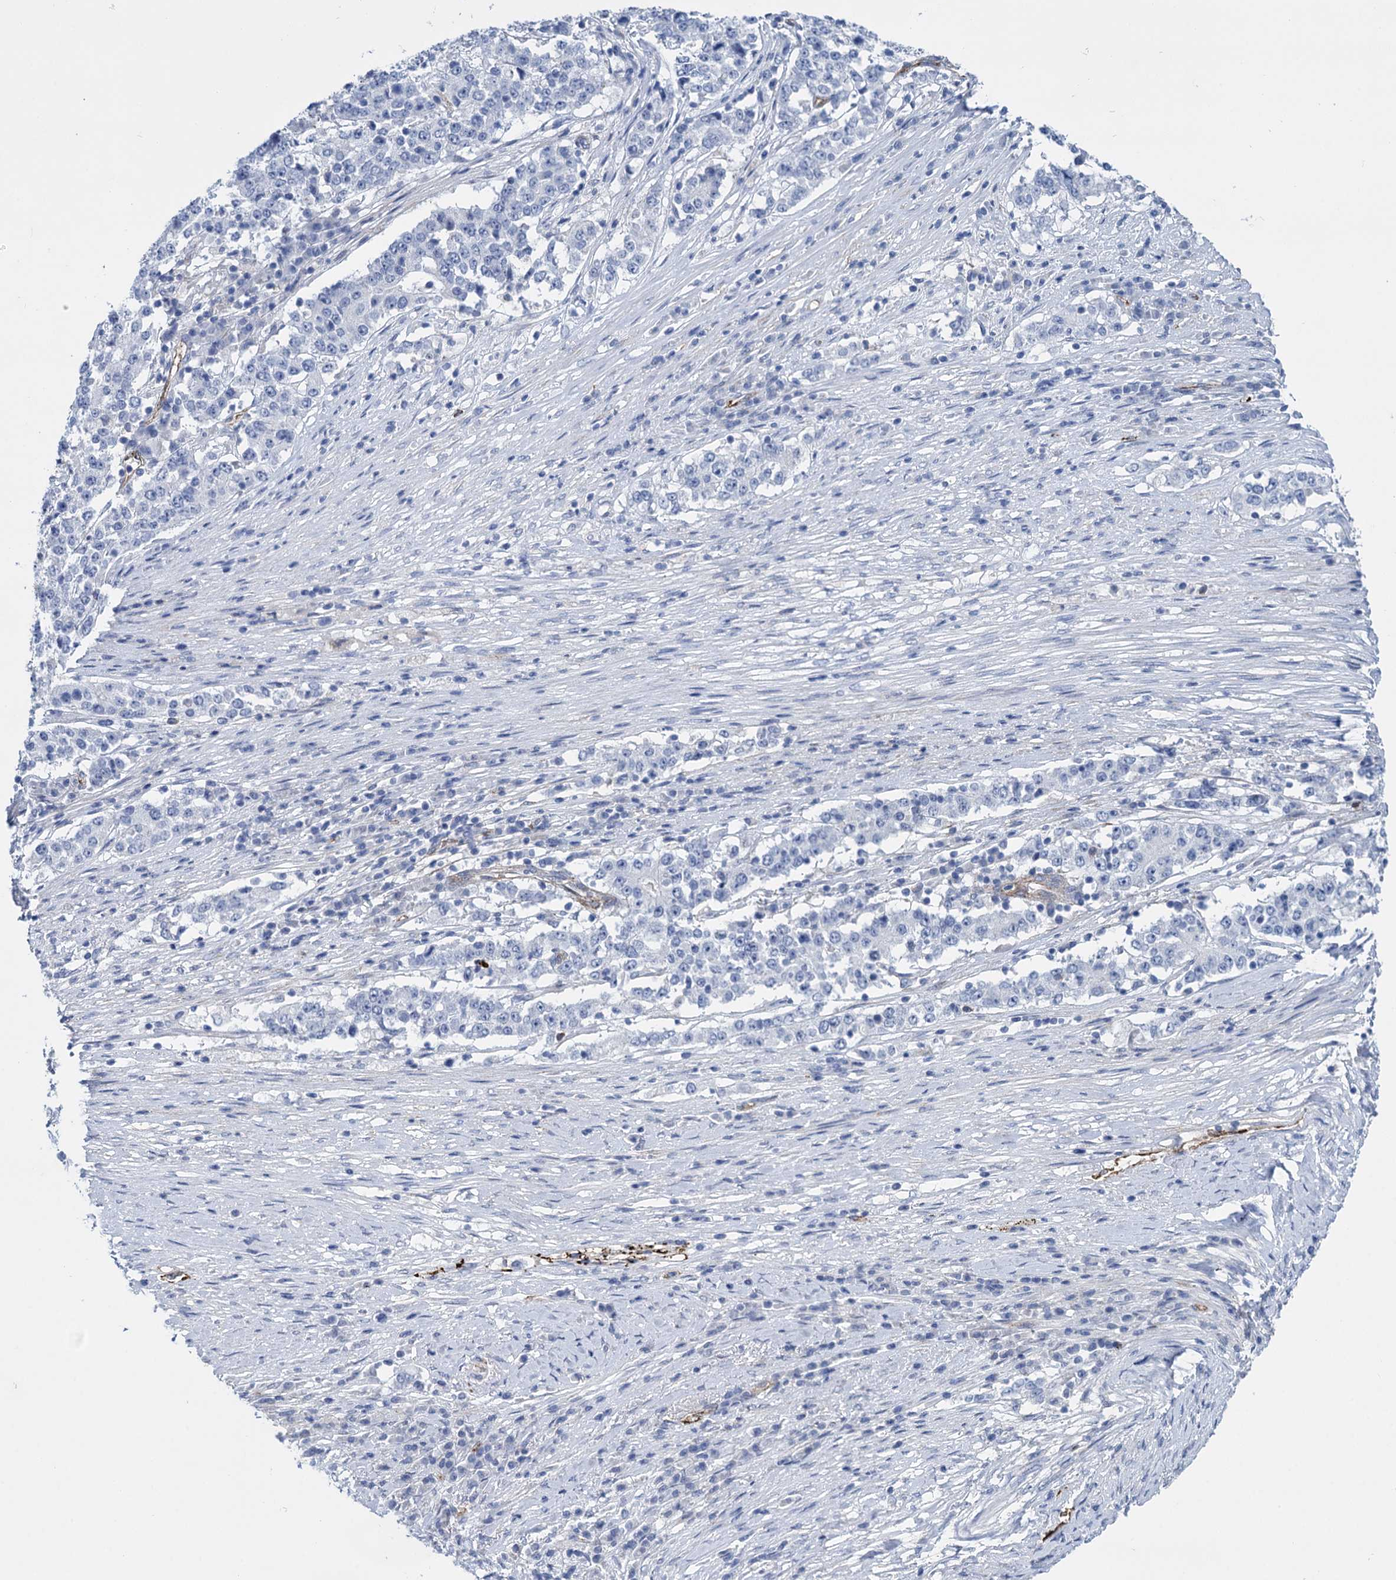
{"staining": {"intensity": "negative", "quantity": "none", "location": "none"}, "tissue": "stomach cancer", "cell_type": "Tumor cells", "image_type": "cancer", "snomed": [{"axis": "morphology", "description": "Adenocarcinoma, NOS"}, {"axis": "topography", "description": "Stomach"}], "caption": "DAB (3,3'-diaminobenzidine) immunohistochemical staining of stomach adenocarcinoma shows no significant staining in tumor cells.", "gene": "SNCG", "patient": {"sex": "male", "age": 59}}